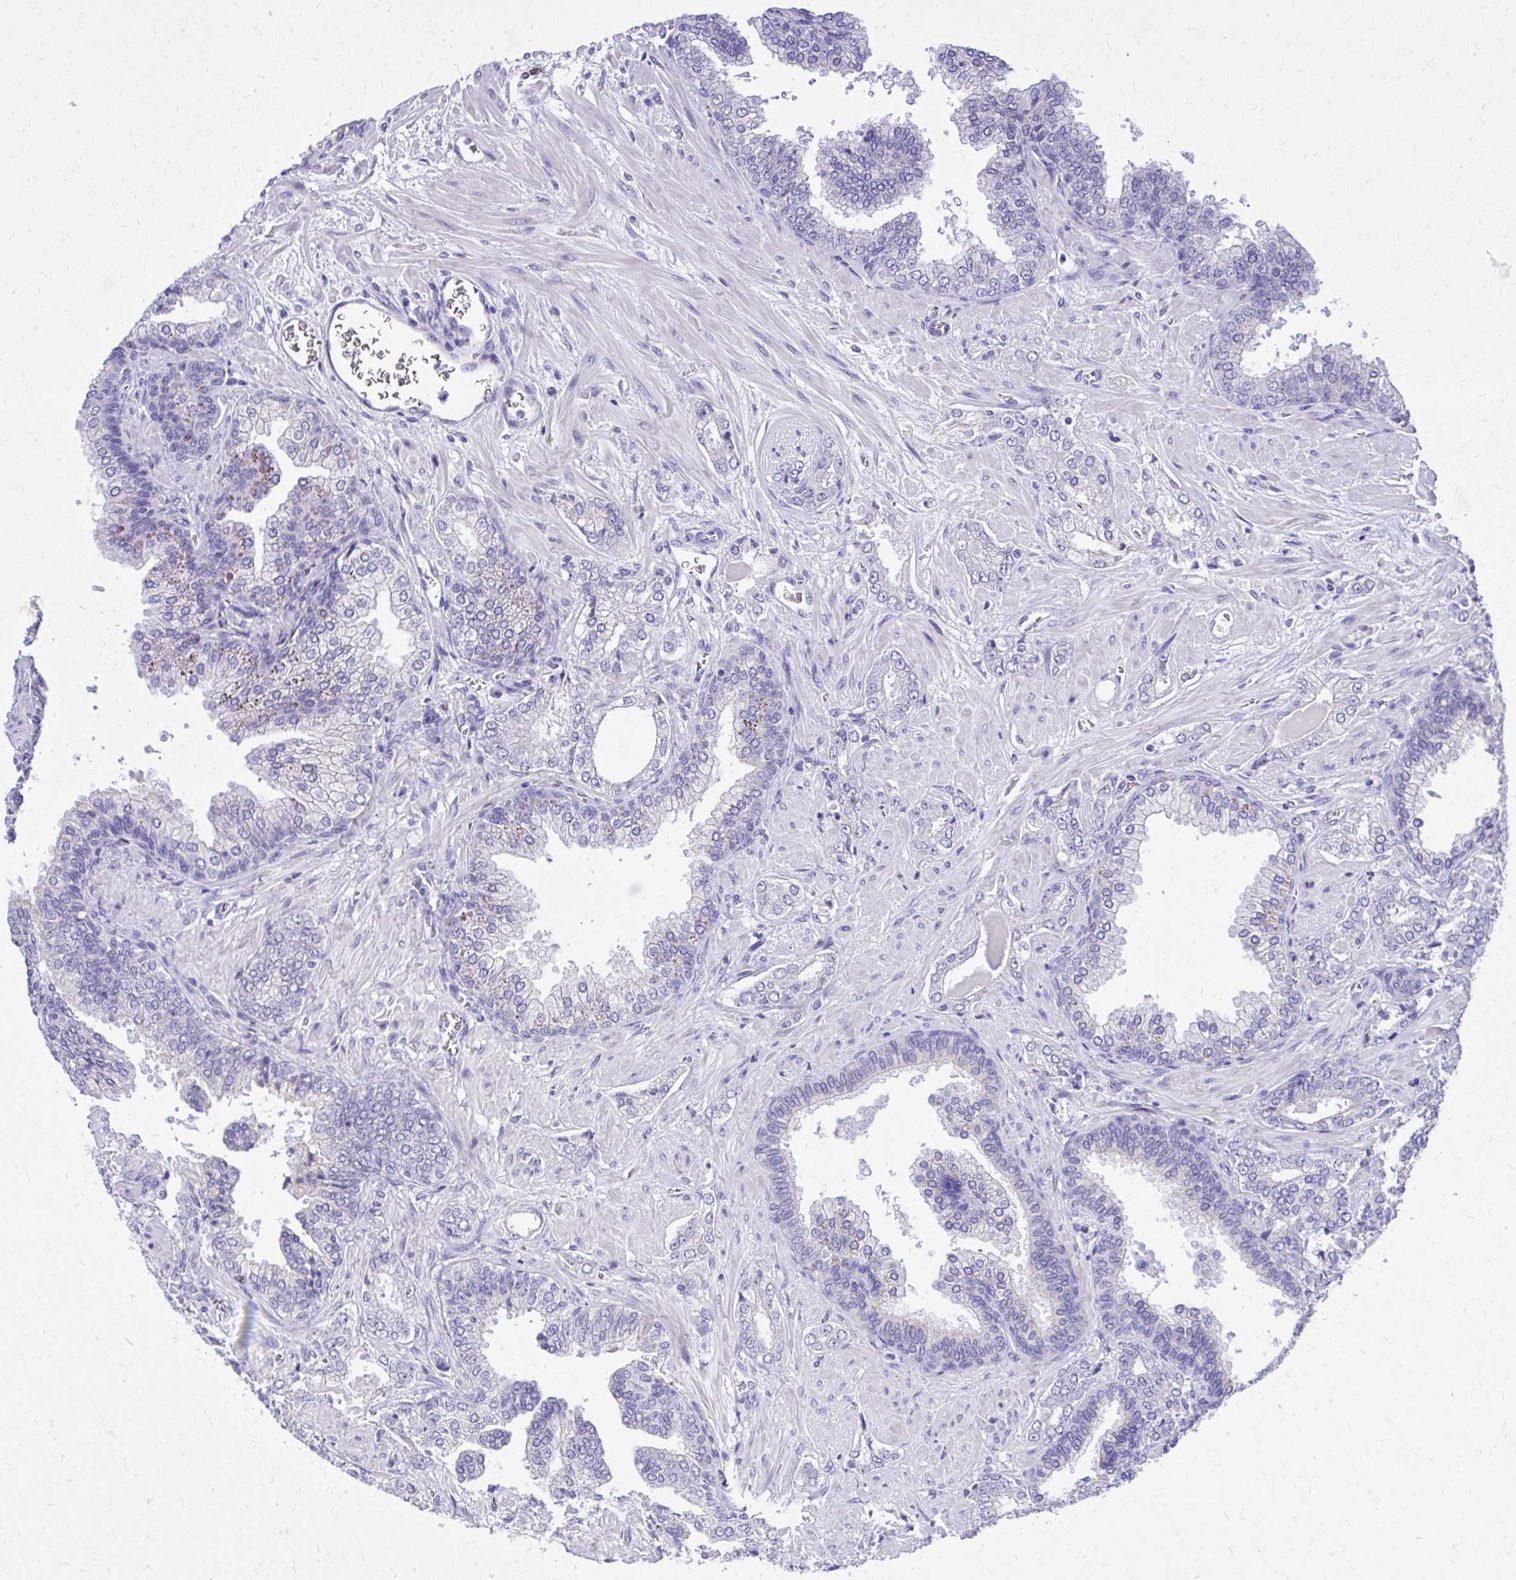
{"staining": {"intensity": "negative", "quantity": "none", "location": "none"}, "tissue": "prostate cancer", "cell_type": "Tumor cells", "image_type": "cancer", "snomed": [{"axis": "morphology", "description": "Adenocarcinoma, High grade"}, {"axis": "topography", "description": "Prostate"}], "caption": "Human prostate cancer stained for a protein using IHC exhibits no expression in tumor cells.", "gene": "NNMT", "patient": {"sex": "male", "age": 60}}